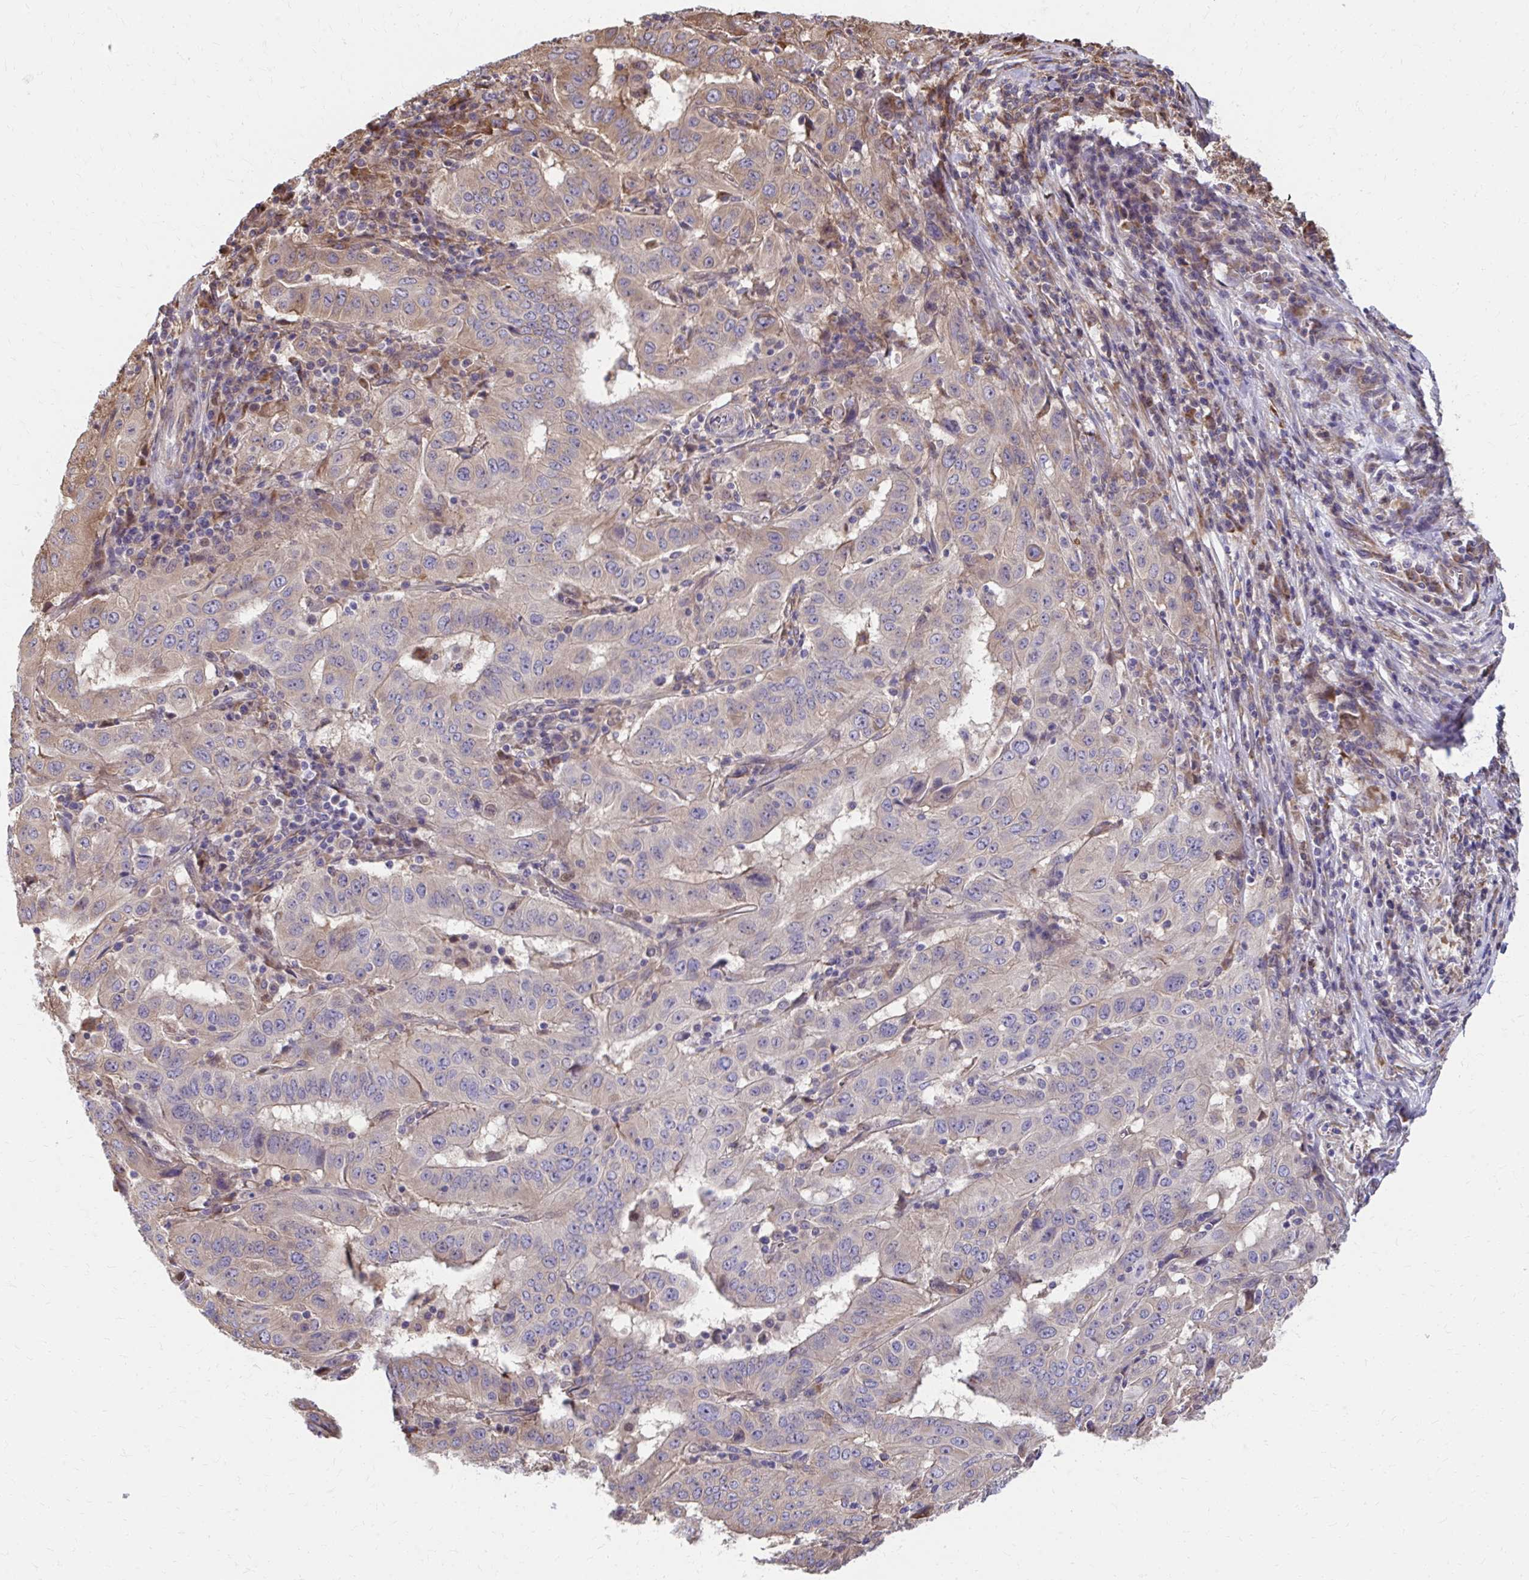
{"staining": {"intensity": "weak", "quantity": "25%-75%", "location": "cytoplasmic/membranous"}, "tissue": "pancreatic cancer", "cell_type": "Tumor cells", "image_type": "cancer", "snomed": [{"axis": "morphology", "description": "Adenocarcinoma, NOS"}, {"axis": "topography", "description": "Pancreas"}], "caption": "Pancreatic cancer tissue shows weak cytoplasmic/membranous staining in approximately 25%-75% of tumor cells", "gene": "ZNF778", "patient": {"sex": "male", "age": 63}}